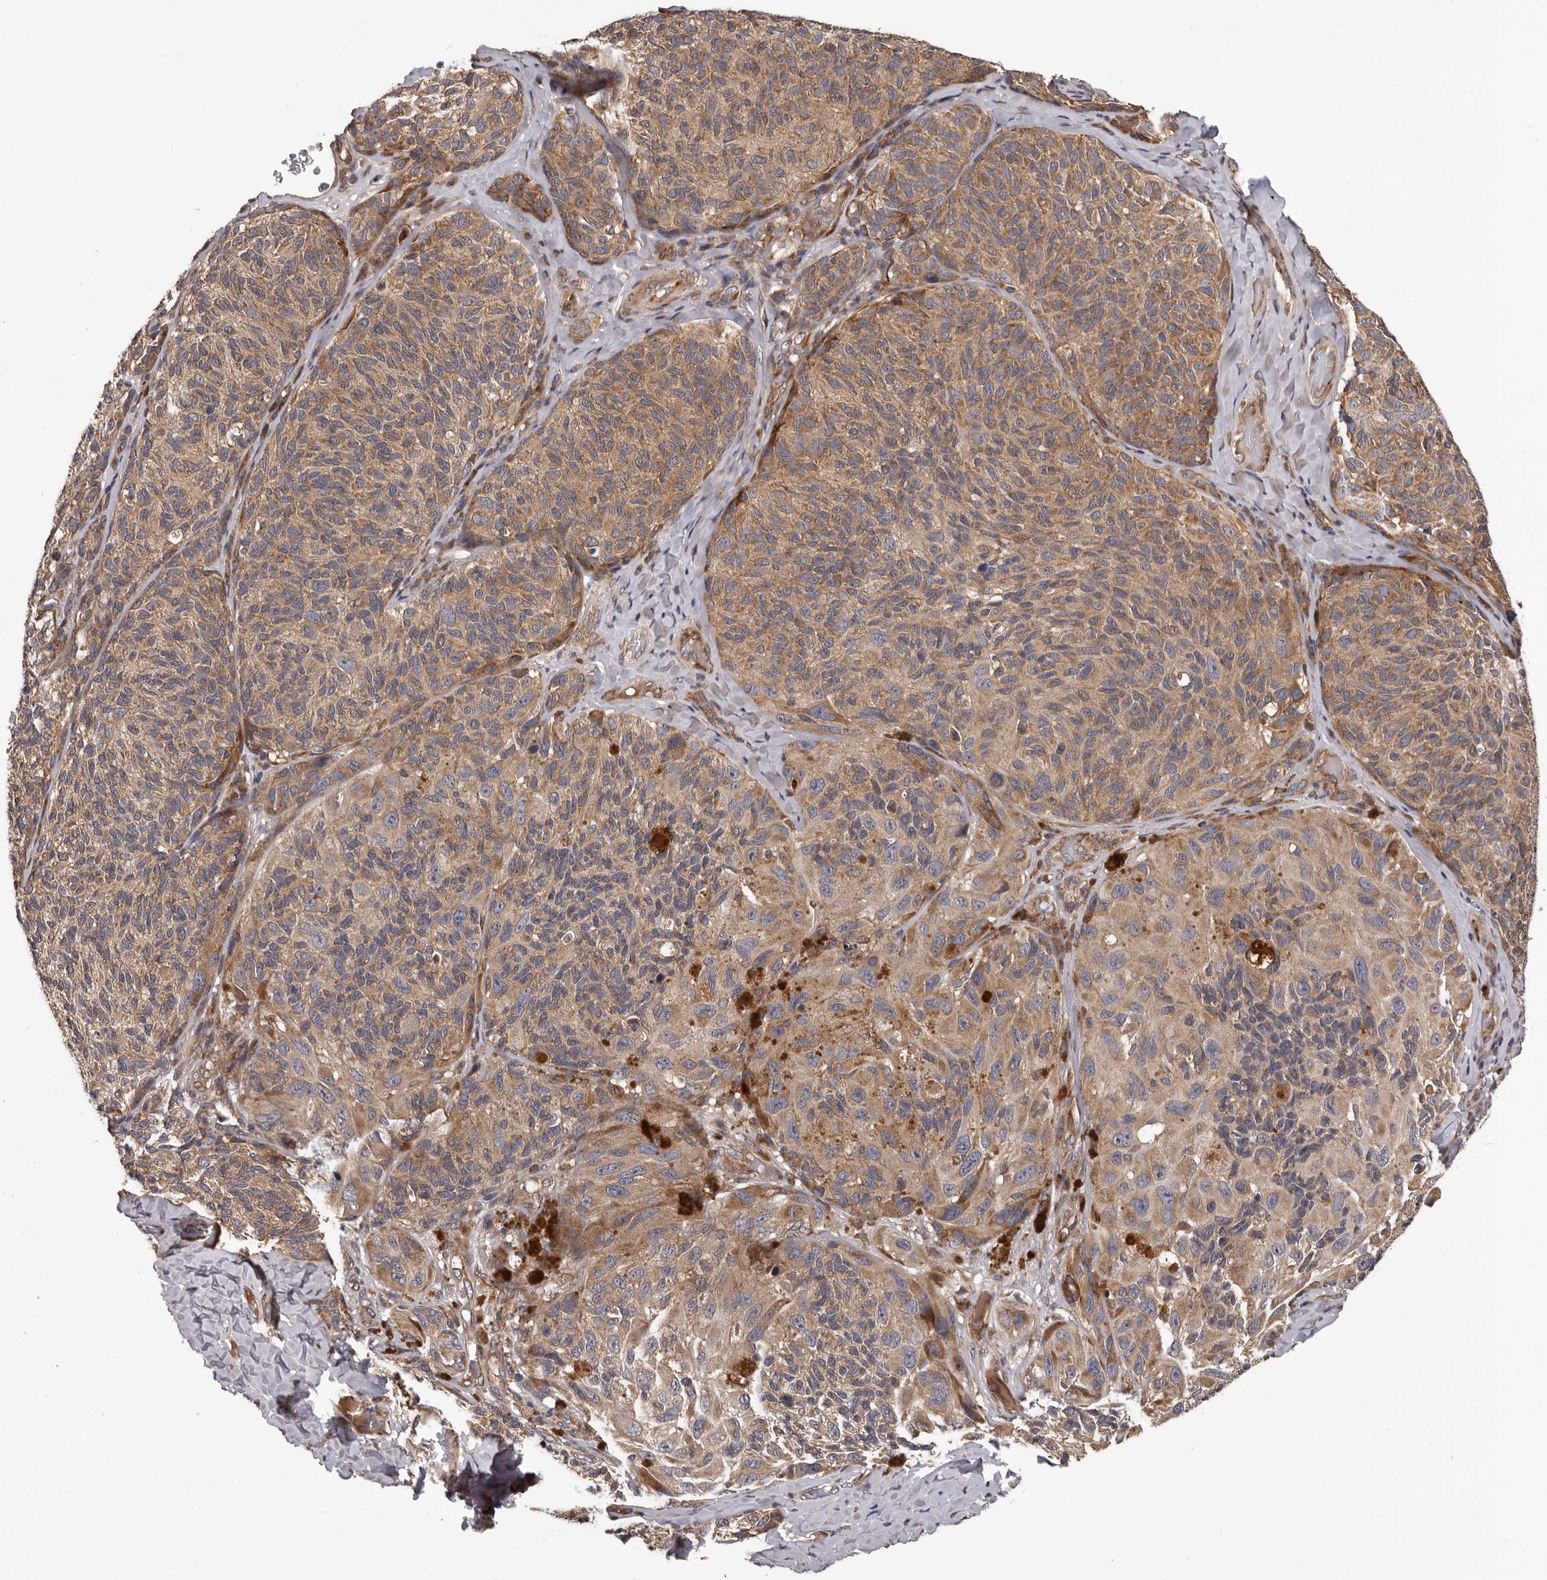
{"staining": {"intensity": "moderate", "quantity": ">75%", "location": "cytoplasmic/membranous"}, "tissue": "melanoma", "cell_type": "Tumor cells", "image_type": "cancer", "snomed": [{"axis": "morphology", "description": "Malignant melanoma, NOS"}, {"axis": "topography", "description": "Skin"}], "caption": "Malignant melanoma stained with a protein marker demonstrates moderate staining in tumor cells.", "gene": "VPS37A", "patient": {"sex": "female", "age": 73}}